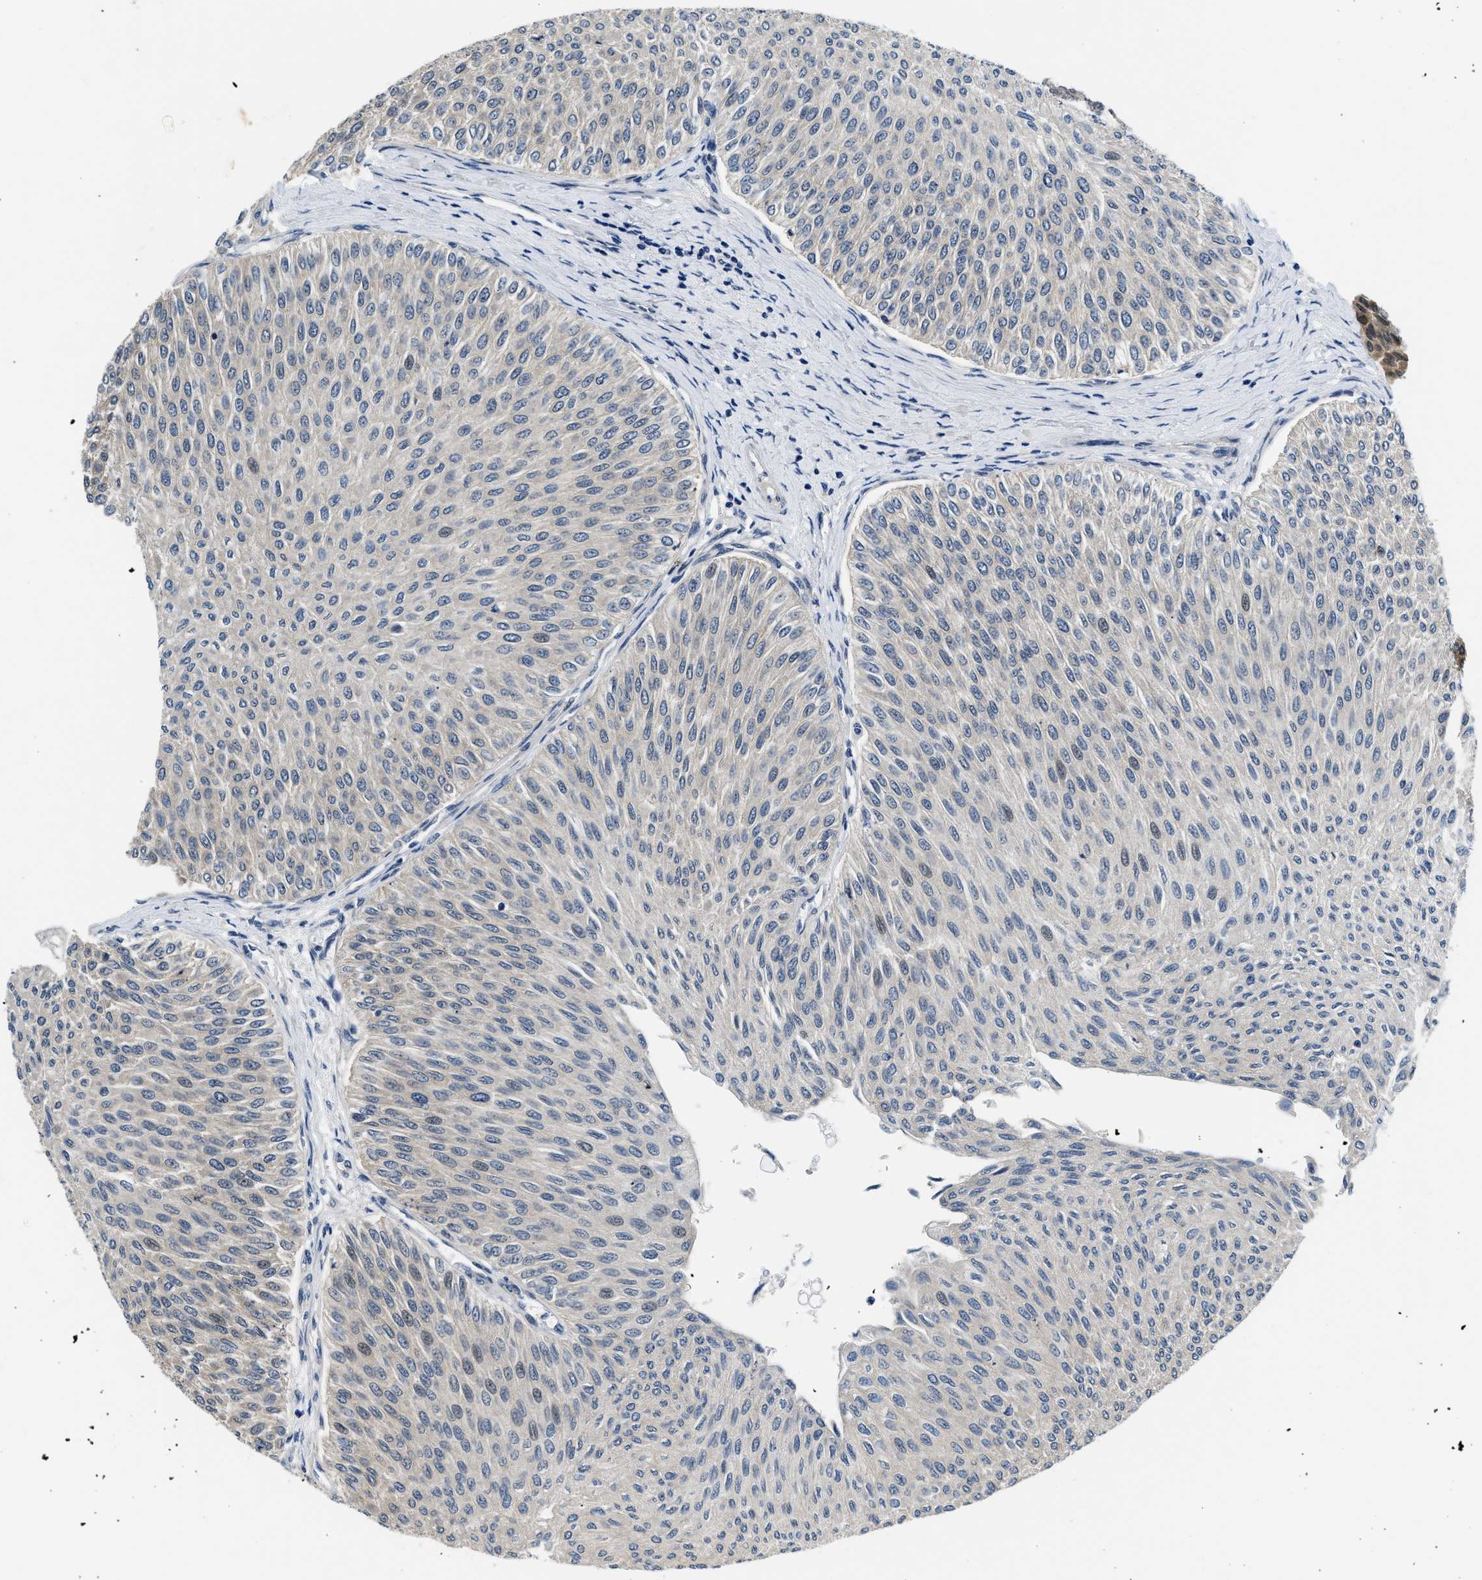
{"staining": {"intensity": "negative", "quantity": "none", "location": "none"}, "tissue": "urothelial cancer", "cell_type": "Tumor cells", "image_type": "cancer", "snomed": [{"axis": "morphology", "description": "Urothelial carcinoma, Low grade"}, {"axis": "topography", "description": "Urinary bladder"}], "caption": "IHC histopathology image of neoplastic tissue: urothelial cancer stained with DAB reveals no significant protein expression in tumor cells.", "gene": "SMAD4", "patient": {"sex": "male", "age": 78}}